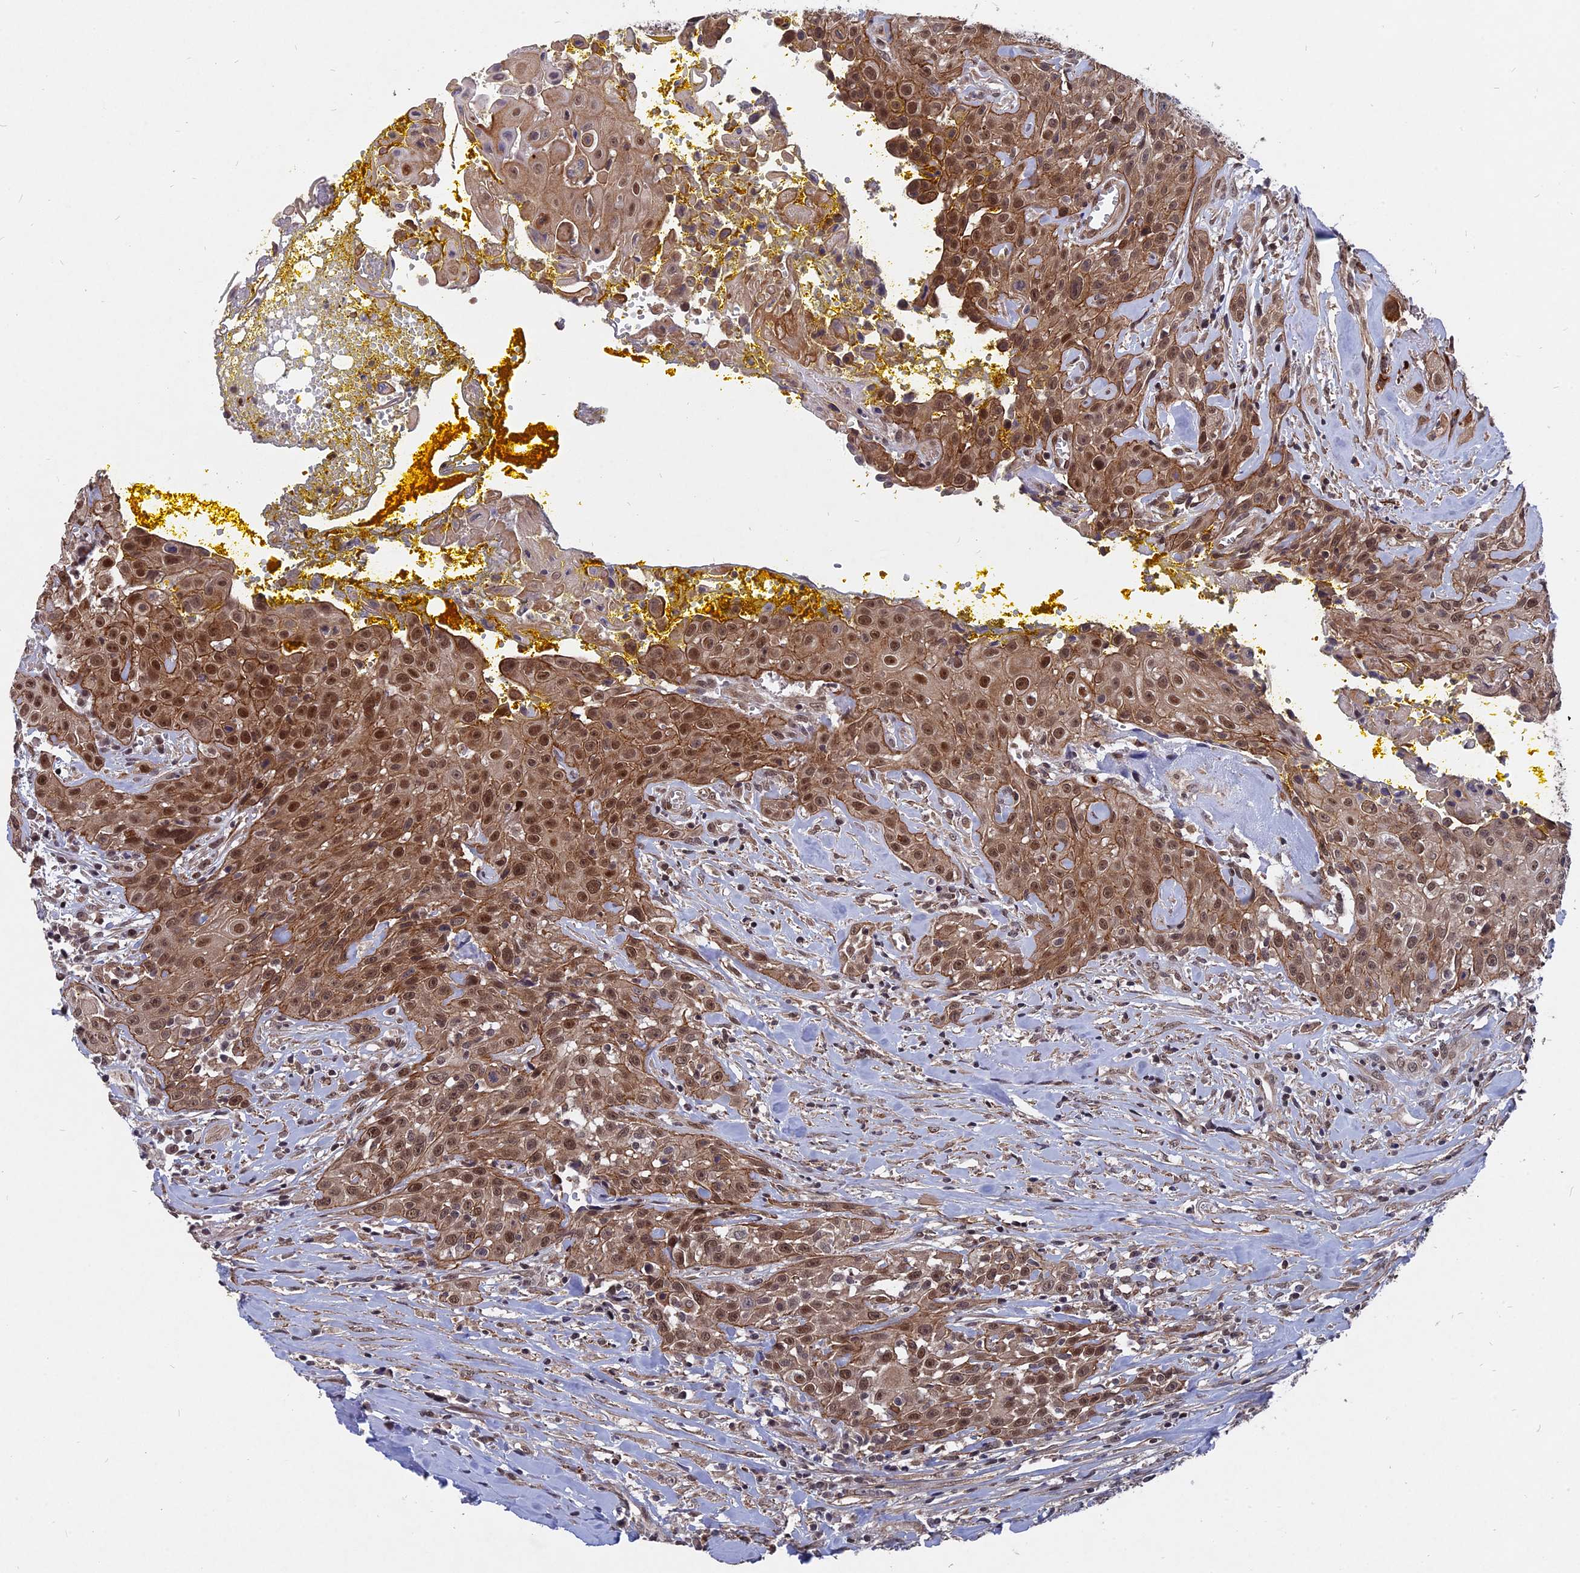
{"staining": {"intensity": "moderate", "quantity": ">75%", "location": "cytoplasmic/membranous,nuclear"}, "tissue": "head and neck cancer", "cell_type": "Tumor cells", "image_type": "cancer", "snomed": [{"axis": "morphology", "description": "Squamous cell carcinoma, NOS"}, {"axis": "topography", "description": "Oral tissue"}, {"axis": "topography", "description": "Head-Neck"}], "caption": "Tumor cells show moderate cytoplasmic/membranous and nuclear expression in about >75% of cells in head and neck cancer.", "gene": "NOSIP", "patient": {"sex": "female", "age": 82}}